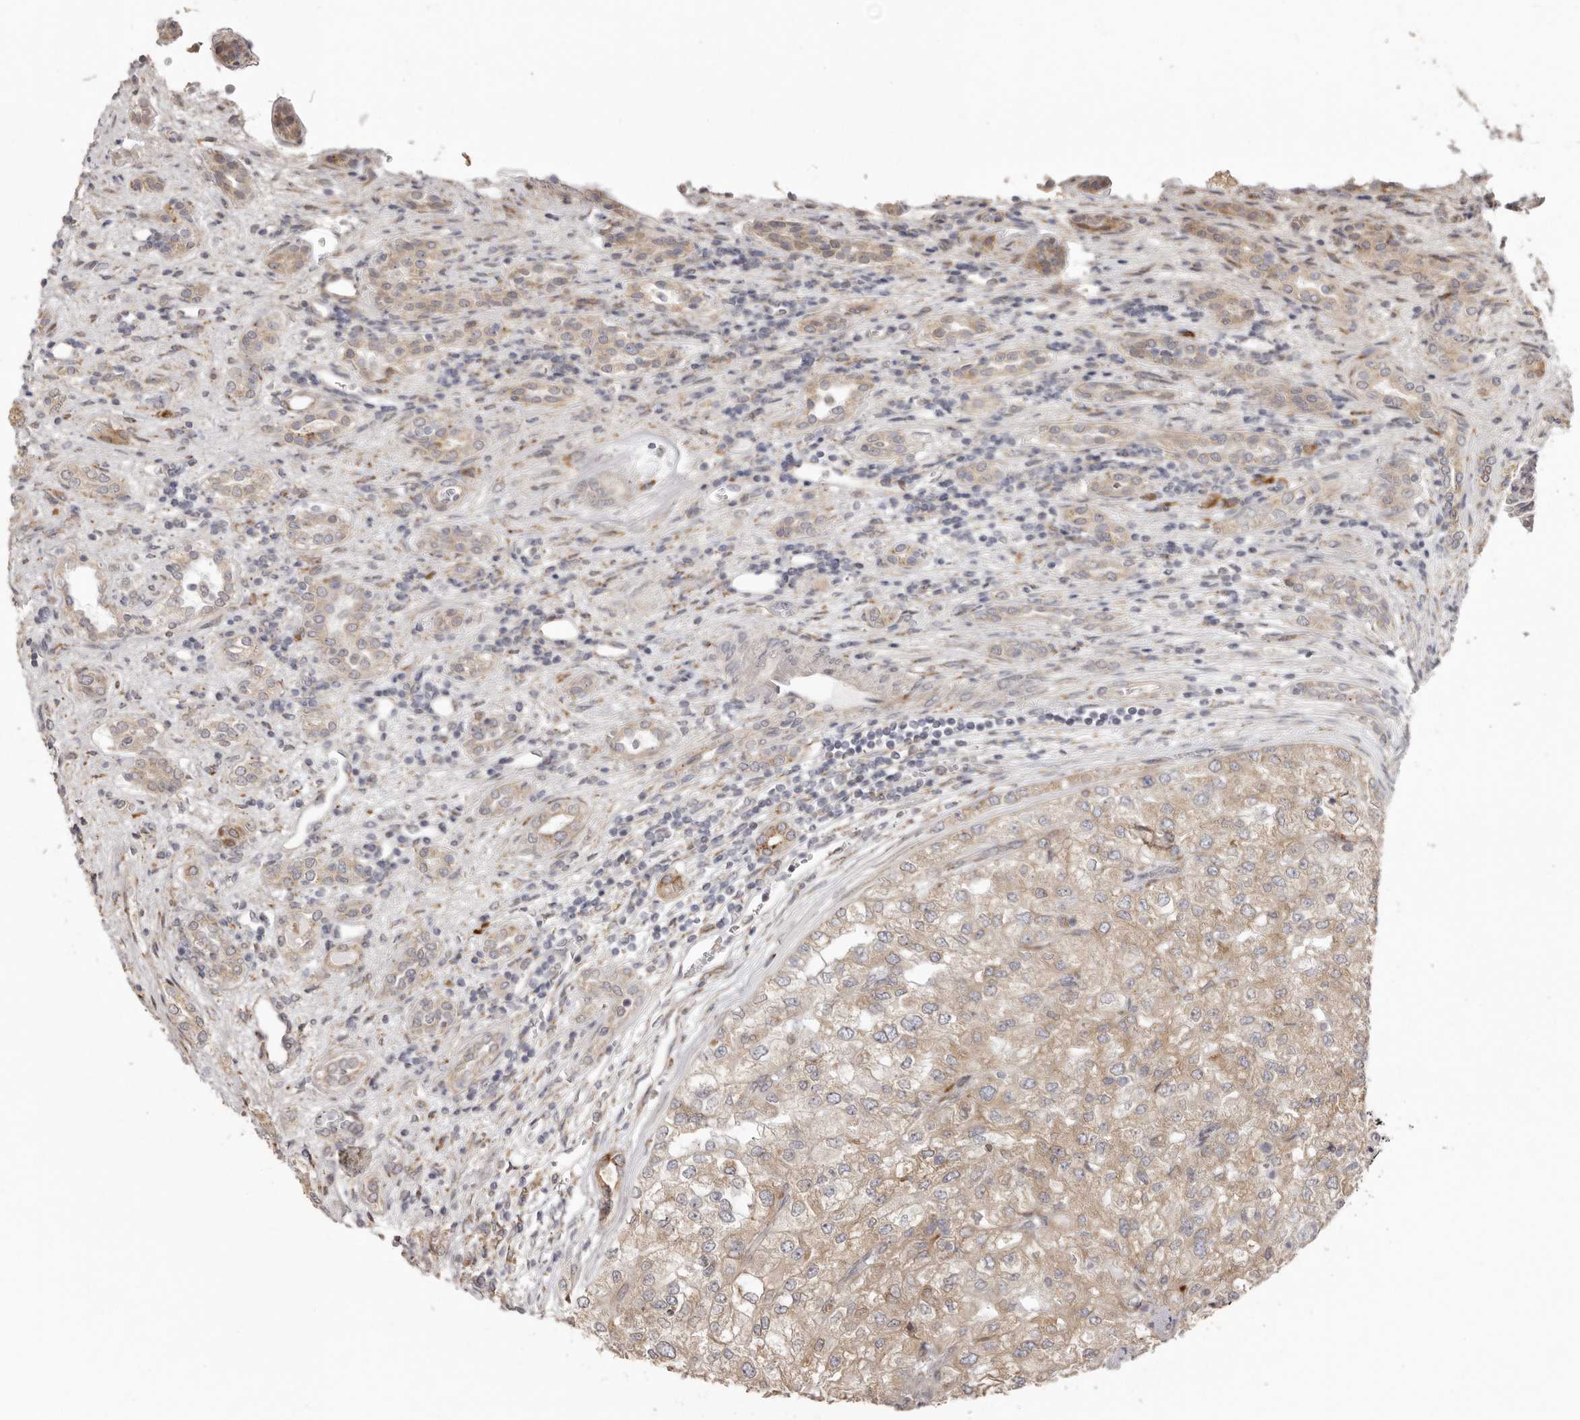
{"staining": {"intensity": "weak", "quantity": ">75%", "location": "cytoplasmic/membranous"}, "tissue": "renal cancer", "cell_type": "Tumor cells", "image_type": "cancer", "snomed": [{"axis": "morphology", "description": "Adenocarcinoma, NOS"}, {"axis": "topography", "description": "Kidney"}], "caption": "DAB (3,3'-diaminobenzidine) immunohistochemical staining of human renal adenocarcinoma reveals weak cytoplasmic/membranous protein staining in about >75% of tumor cells.", "gene": "NUP43", "patient": {"sex": "female", "age": 54}}